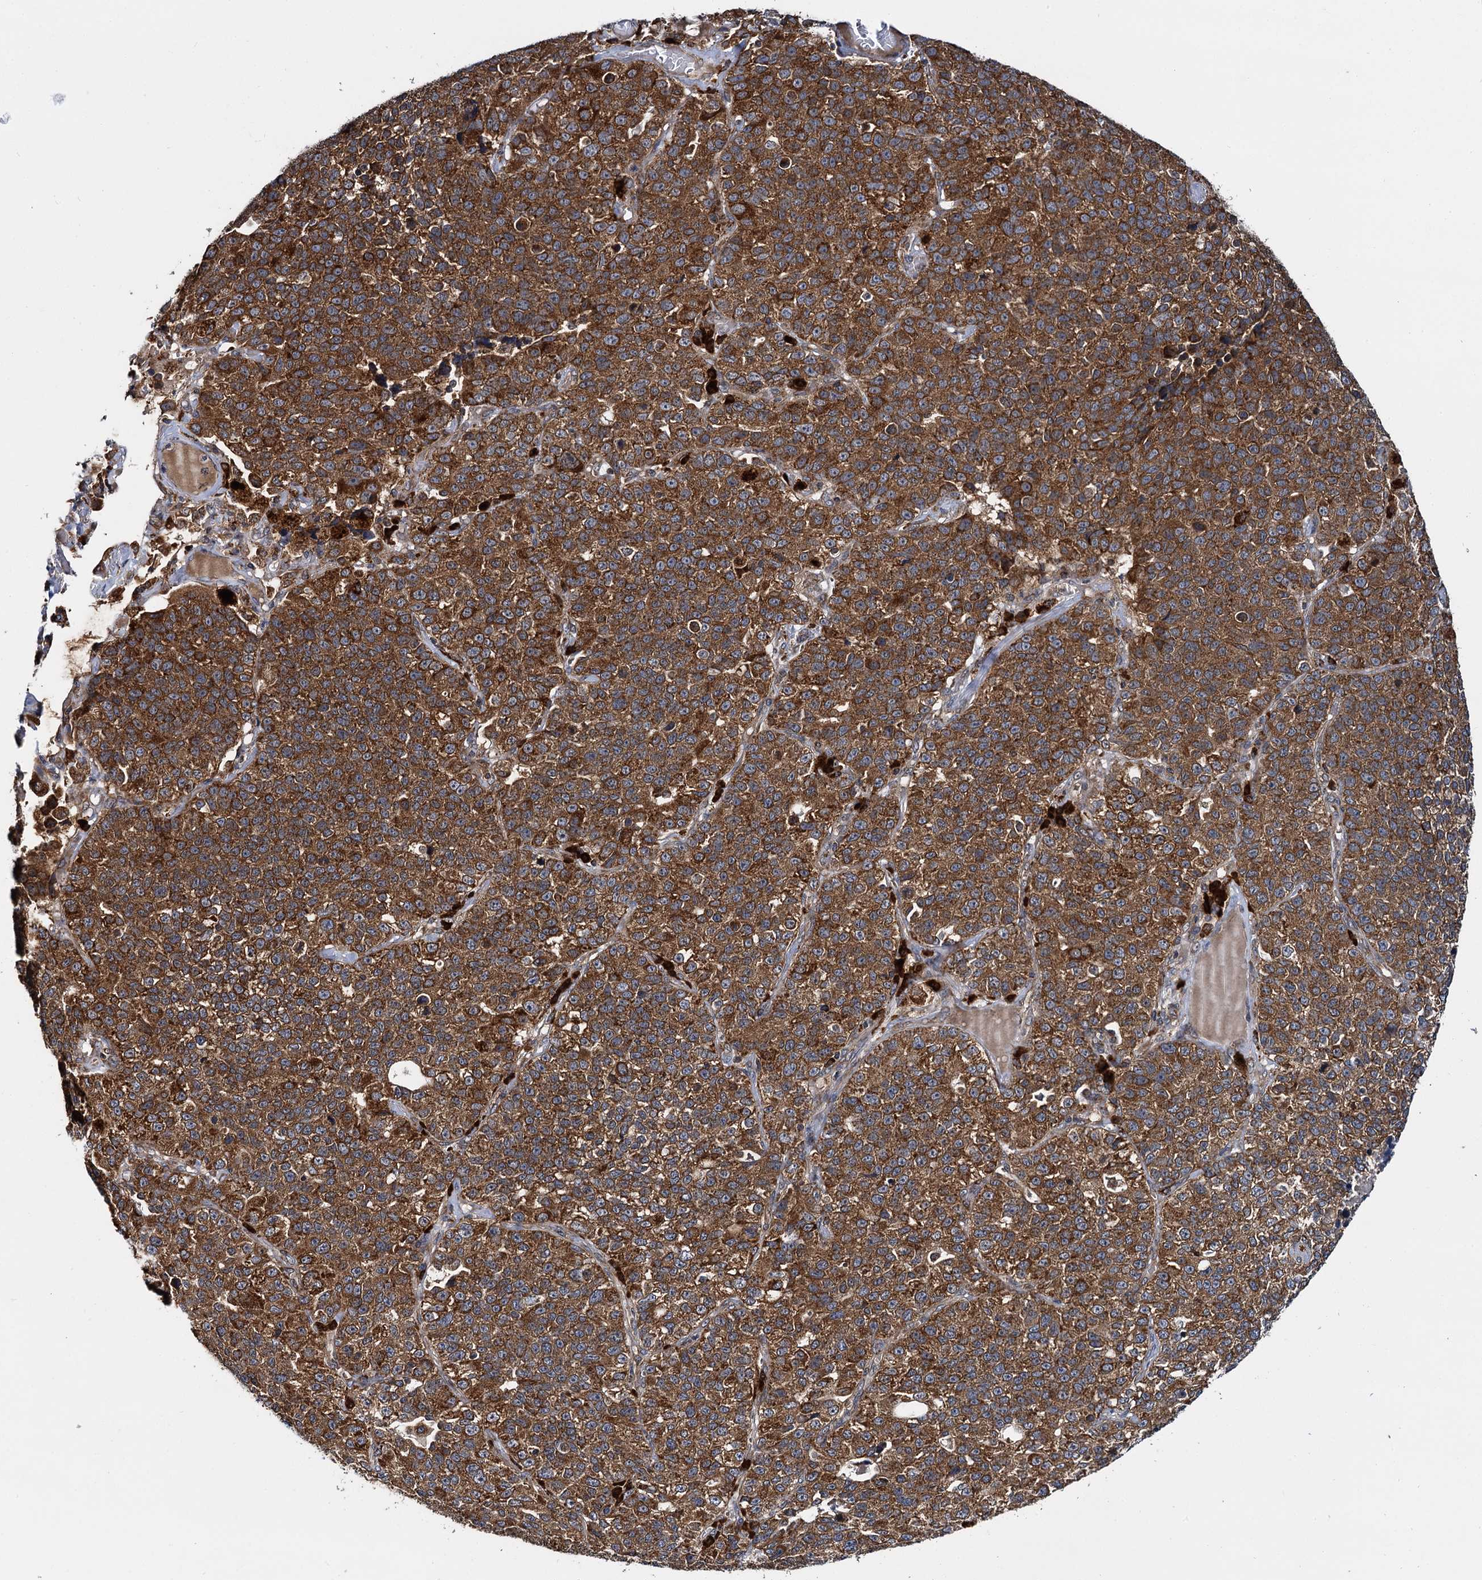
{"staining": {"intensity": "strong", "quantity": ">75%", "location": "cytoplasmic/membranous"}, "tissue": "lung cancer", "cell_type": "Tumor cells", "image_type": "cancer", "snomed": [{"axis": "morphology", "description": "Adenocarcinoma, NOS"}, {"axis": "topography", "description": "Lung"}], "caption": "Immunohistochemistry (IHC) photomicrograph of neoplastic tissue: lung cancer (adenocarcinoma) stained using IHC exhibits high levels of strong protein expression localized specifically in the cytoplasmic/membranous of tumor cells, appearing as a cytoplasmic/membranous brown color.", "gene": "UFM1", "patient": {"sex": "male", "age": 49}}